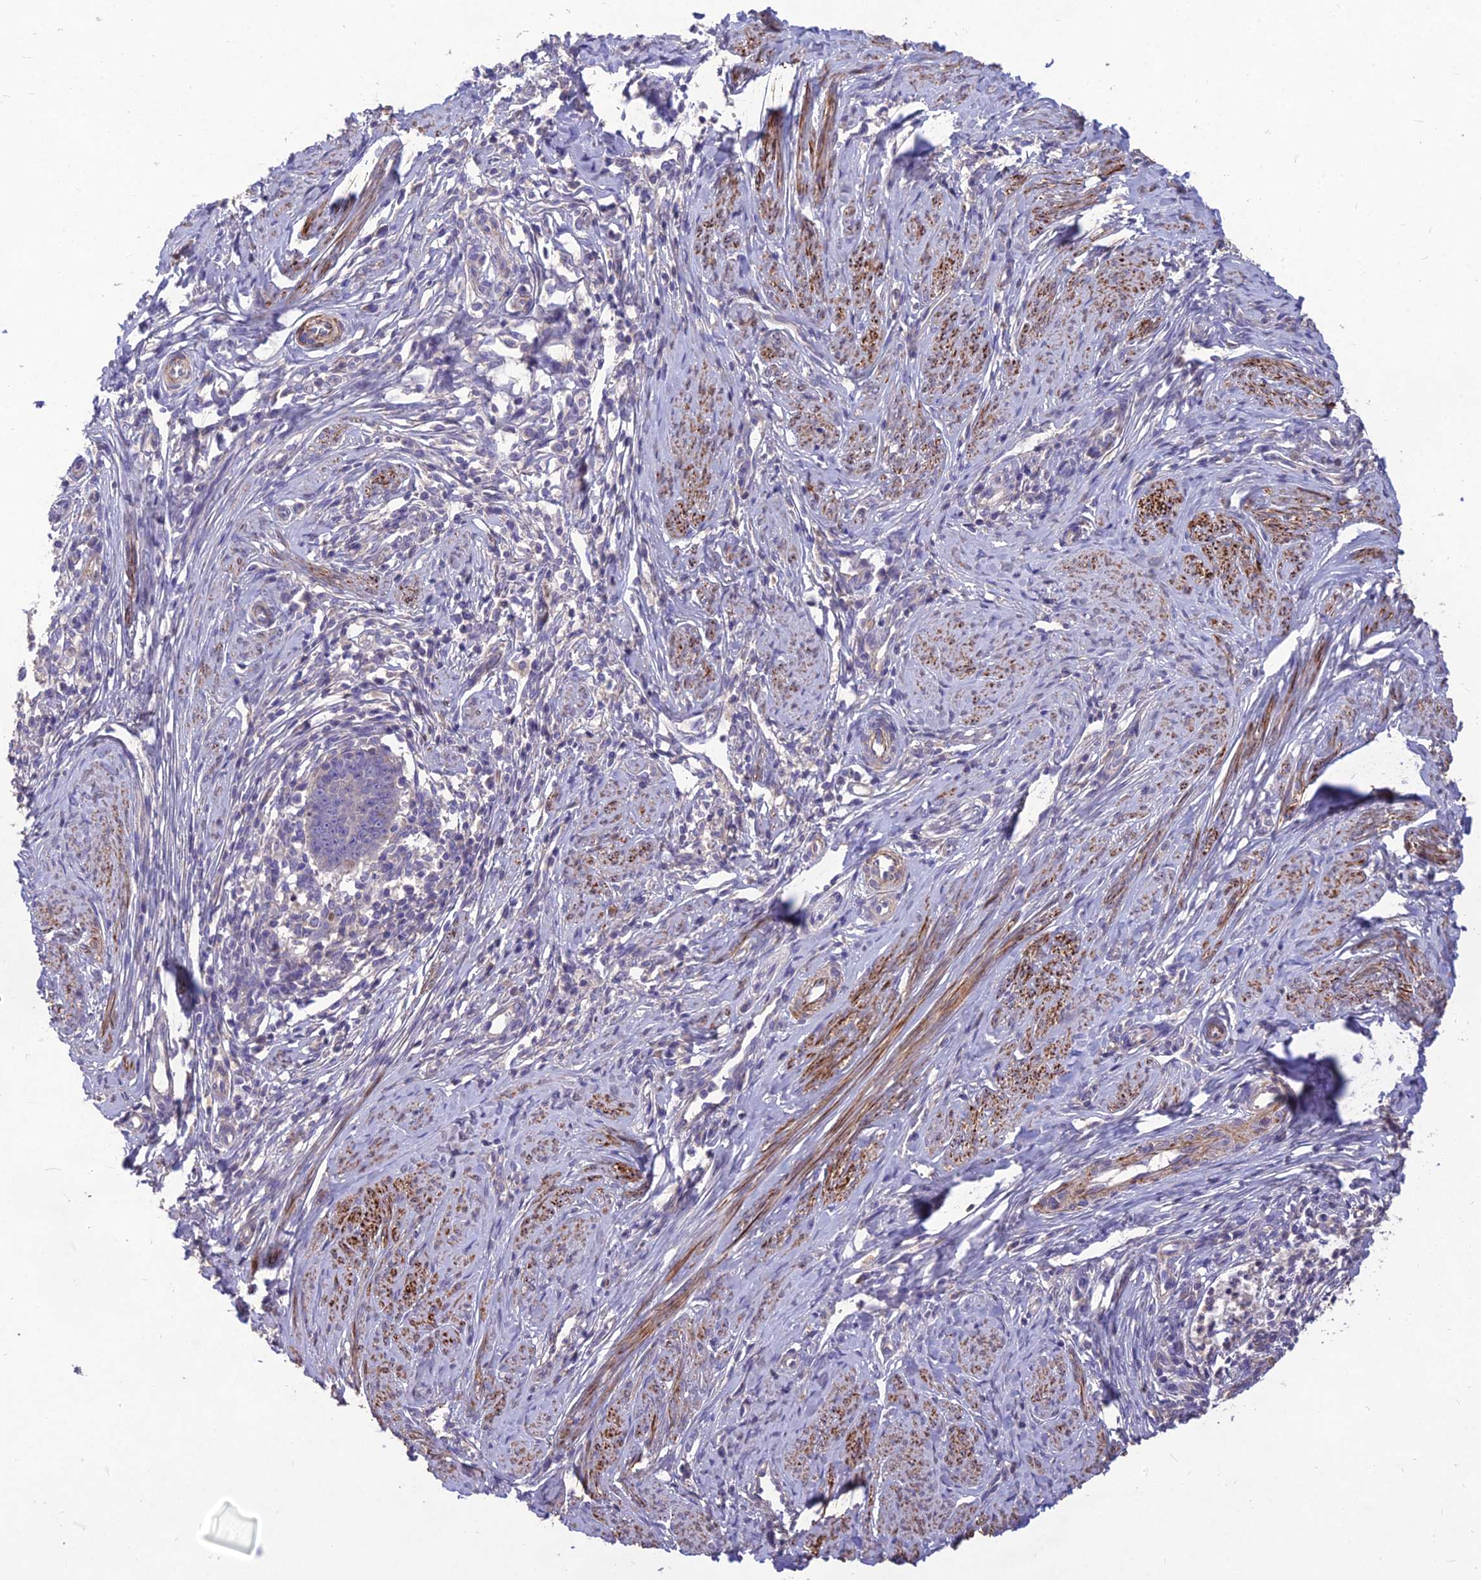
{"staining": {"intensity": "negative", "quantity": "none", "location": "none"}, "tissue": "cervical cancer", "cell_type": "Tumor cells", "image_type": "cancer", "snomed": [{"axis": "morphology", "description": "Adenocarcinoma, NOS"}, {"axis": "topography", "description": "Cervix"}], "caption": "Adenocarcinoma (cervical) was stained to show a protein in brown. There is no significant staining in tumor cells.", "gene": "CLUH", "patient": {"sex": "female", "age": 36}}